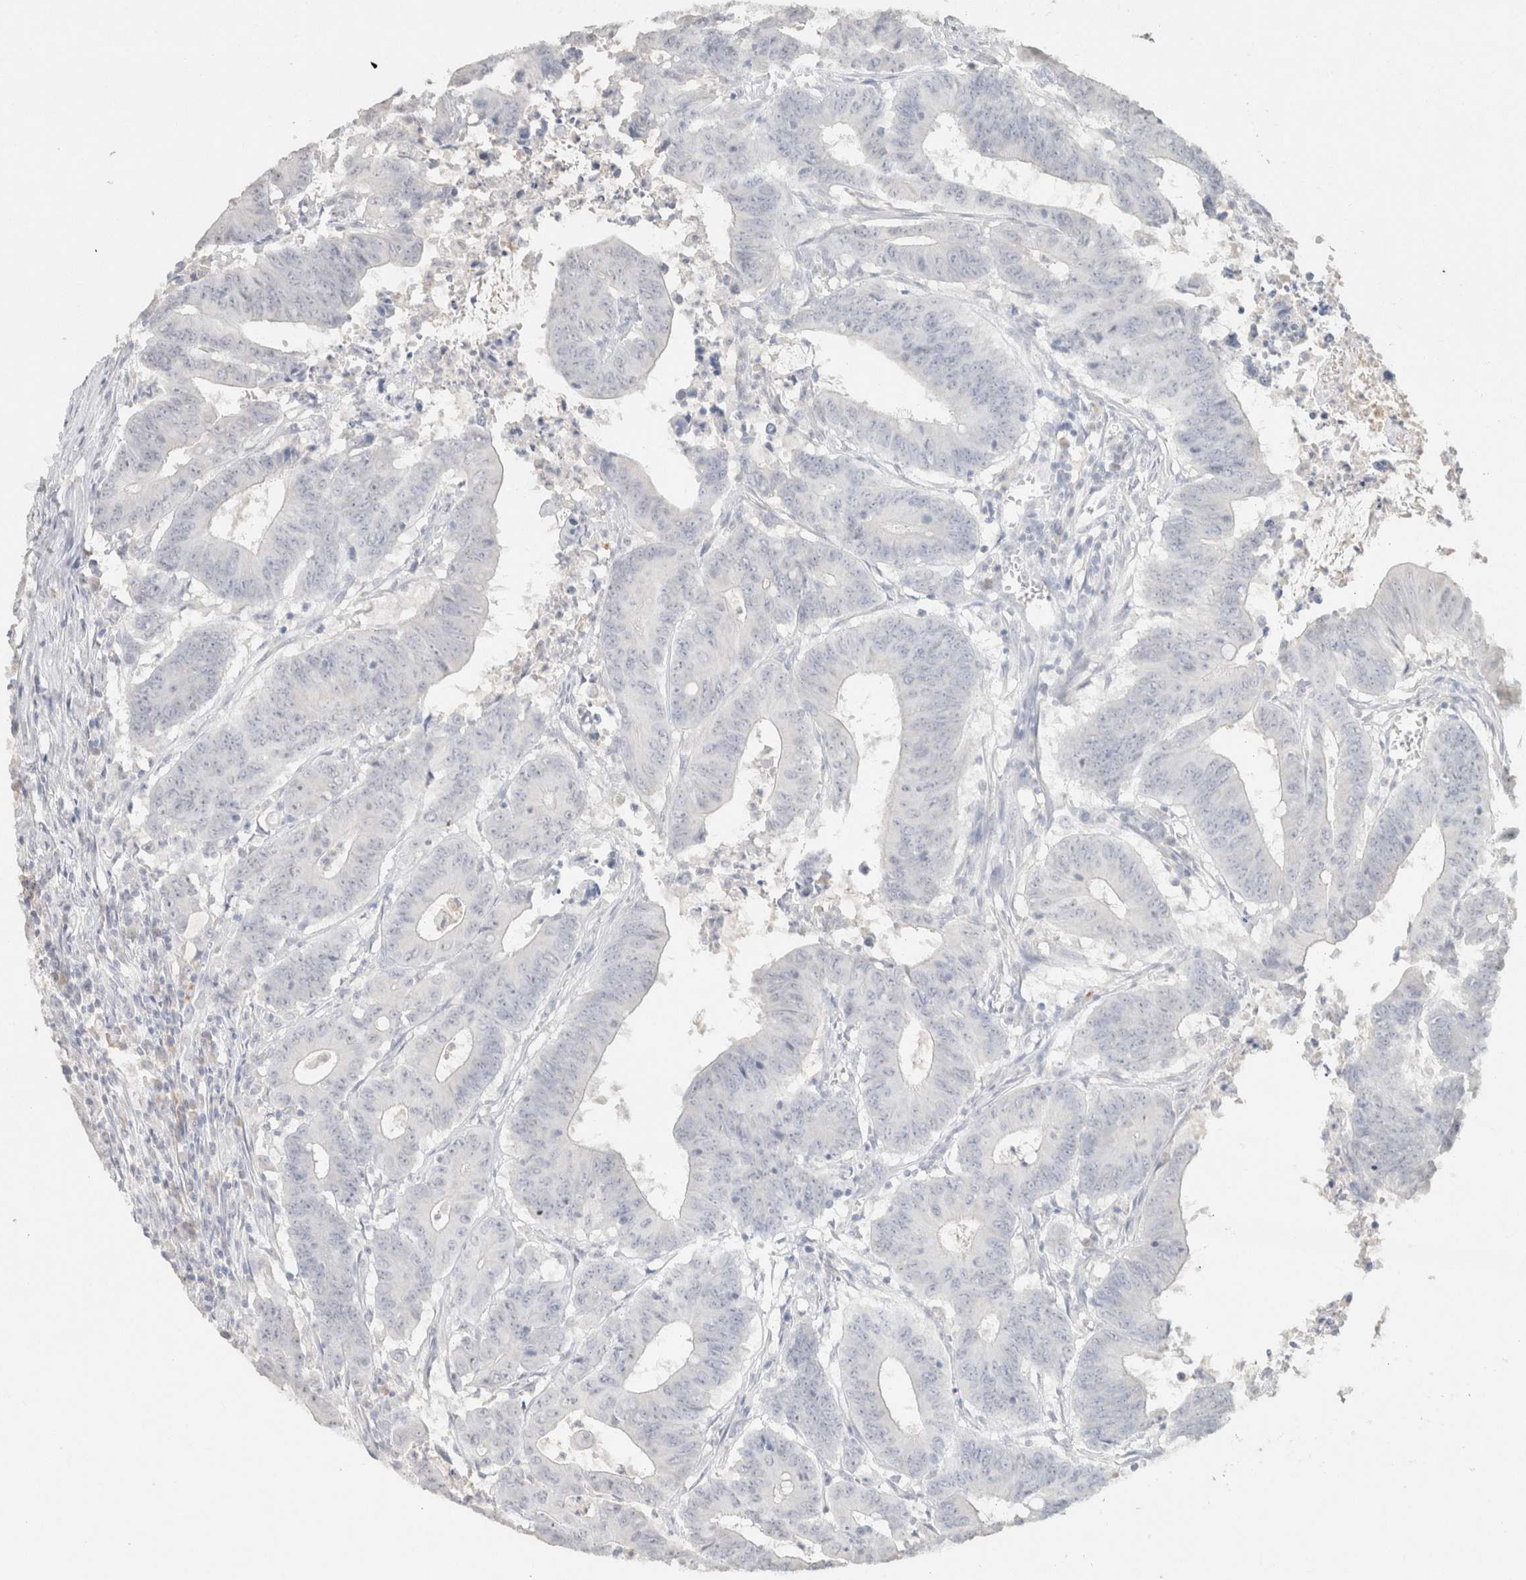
{"staining": {"intensity": "negative", "quantity": "none", "location": "none"}, "tissue": "colorectal cancer", "cell_type": "Tumor cells", "image_type": "cancer", "snomed": [{"axis": "morphology", "description": "Adenocarcinoma, NOS"}, {"axis": "topography", "description": "Colon"}], "caption": "The immunohistochemistry micrograph has no significant positivity in tumor cells of colorectal adenocarcinoma tissue.", "gene": "CPA1", "patient": {"sex": "male", "age": 45}}